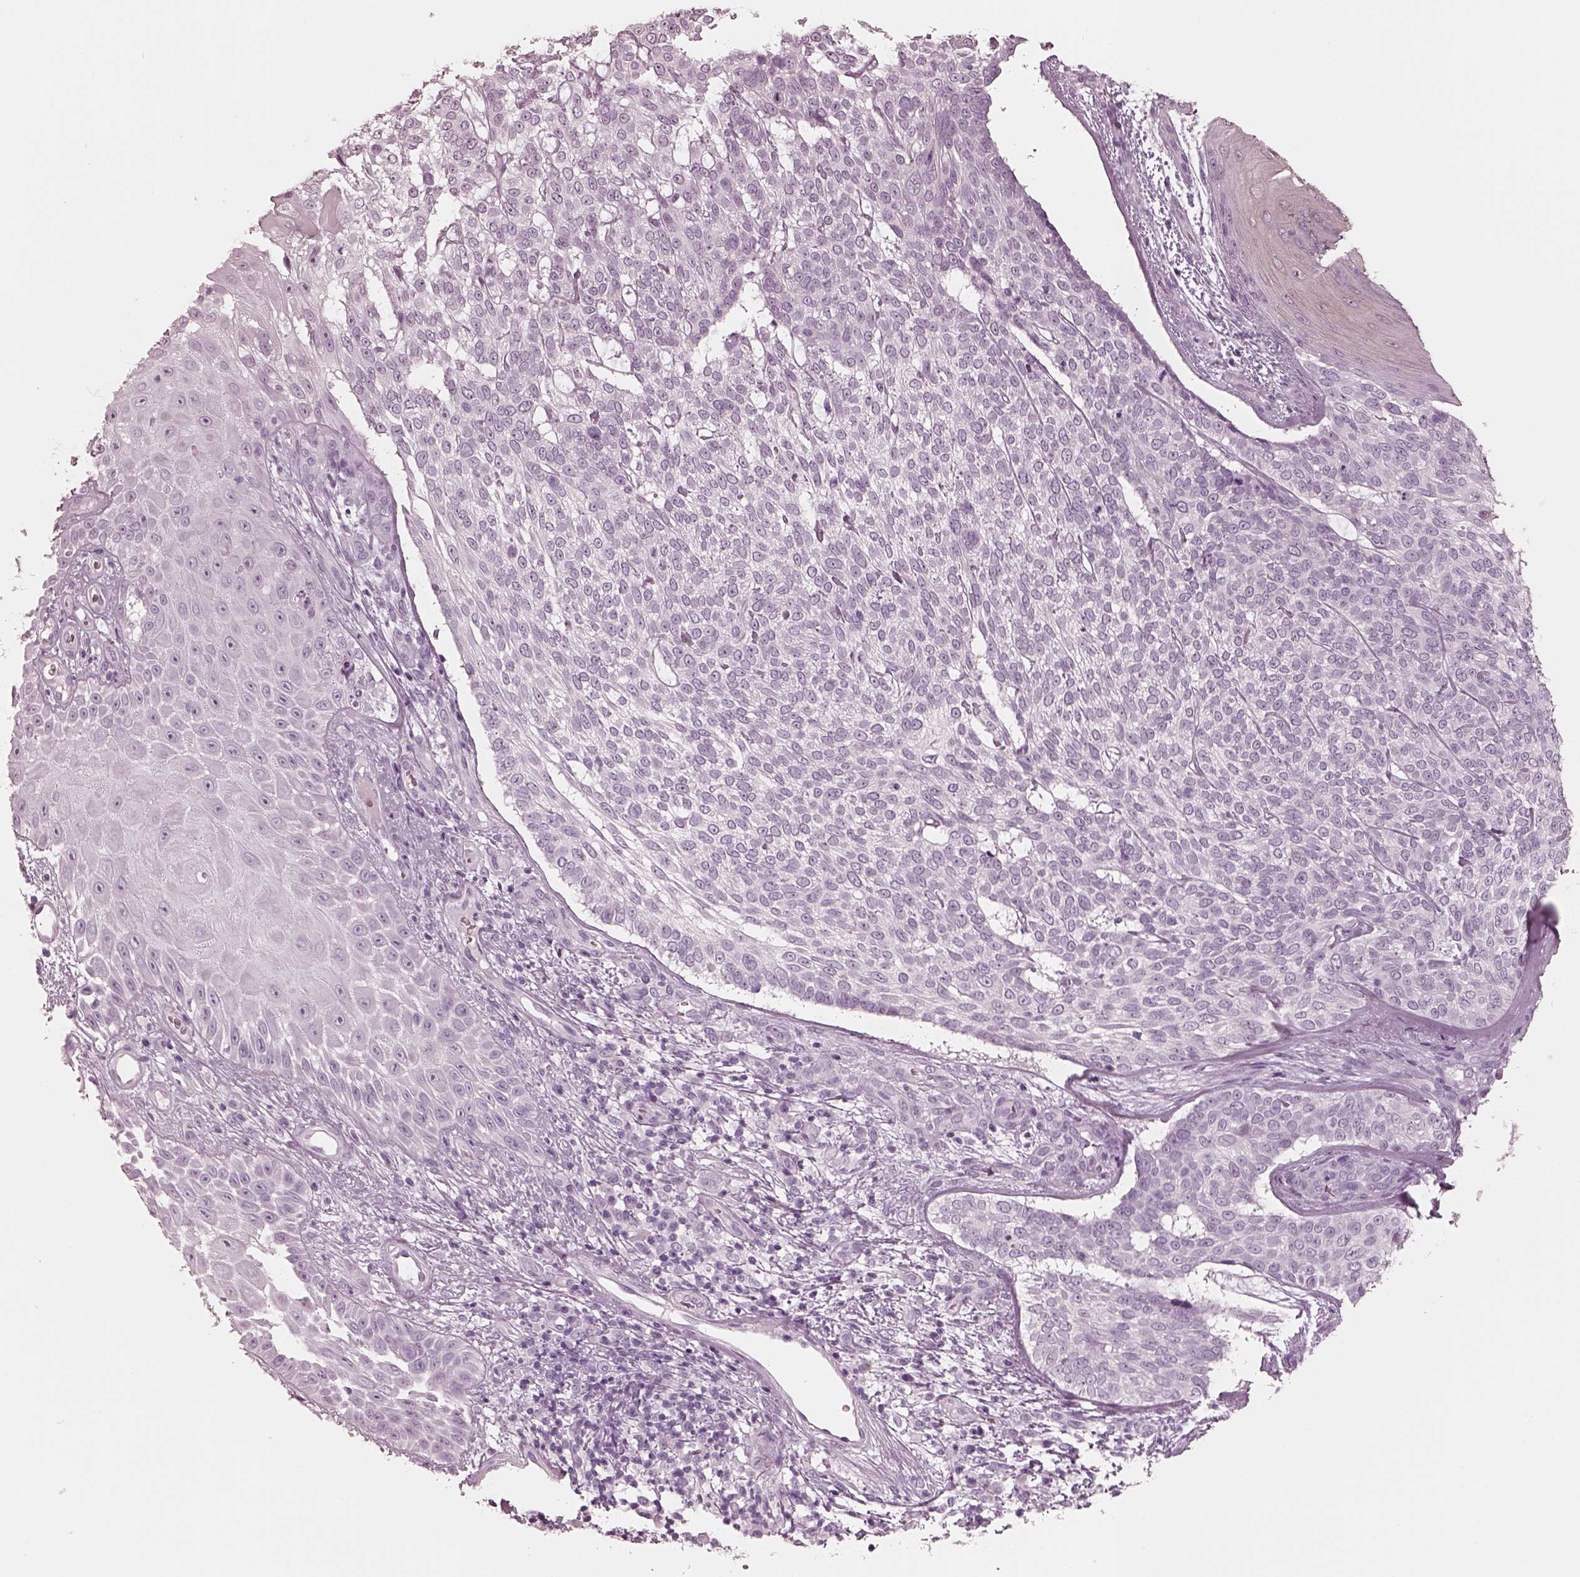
{"staining": {"intensity": "negative", "quantity": "none", "location": "none"}, "tissue": "skin cancer", "cell_type": "Tumor cells", "image_type": "cancer", "snomed": [{"axis": "morphology", "description": "Basal cell carcinoma"}, {"axis": "topography", "description": "Skin"}], "caption": "Tumor cells show no significant expression in basal cell carcinoma (skin).", "gene": "PON3", "patient": {"sex": "male", "age": 72}}